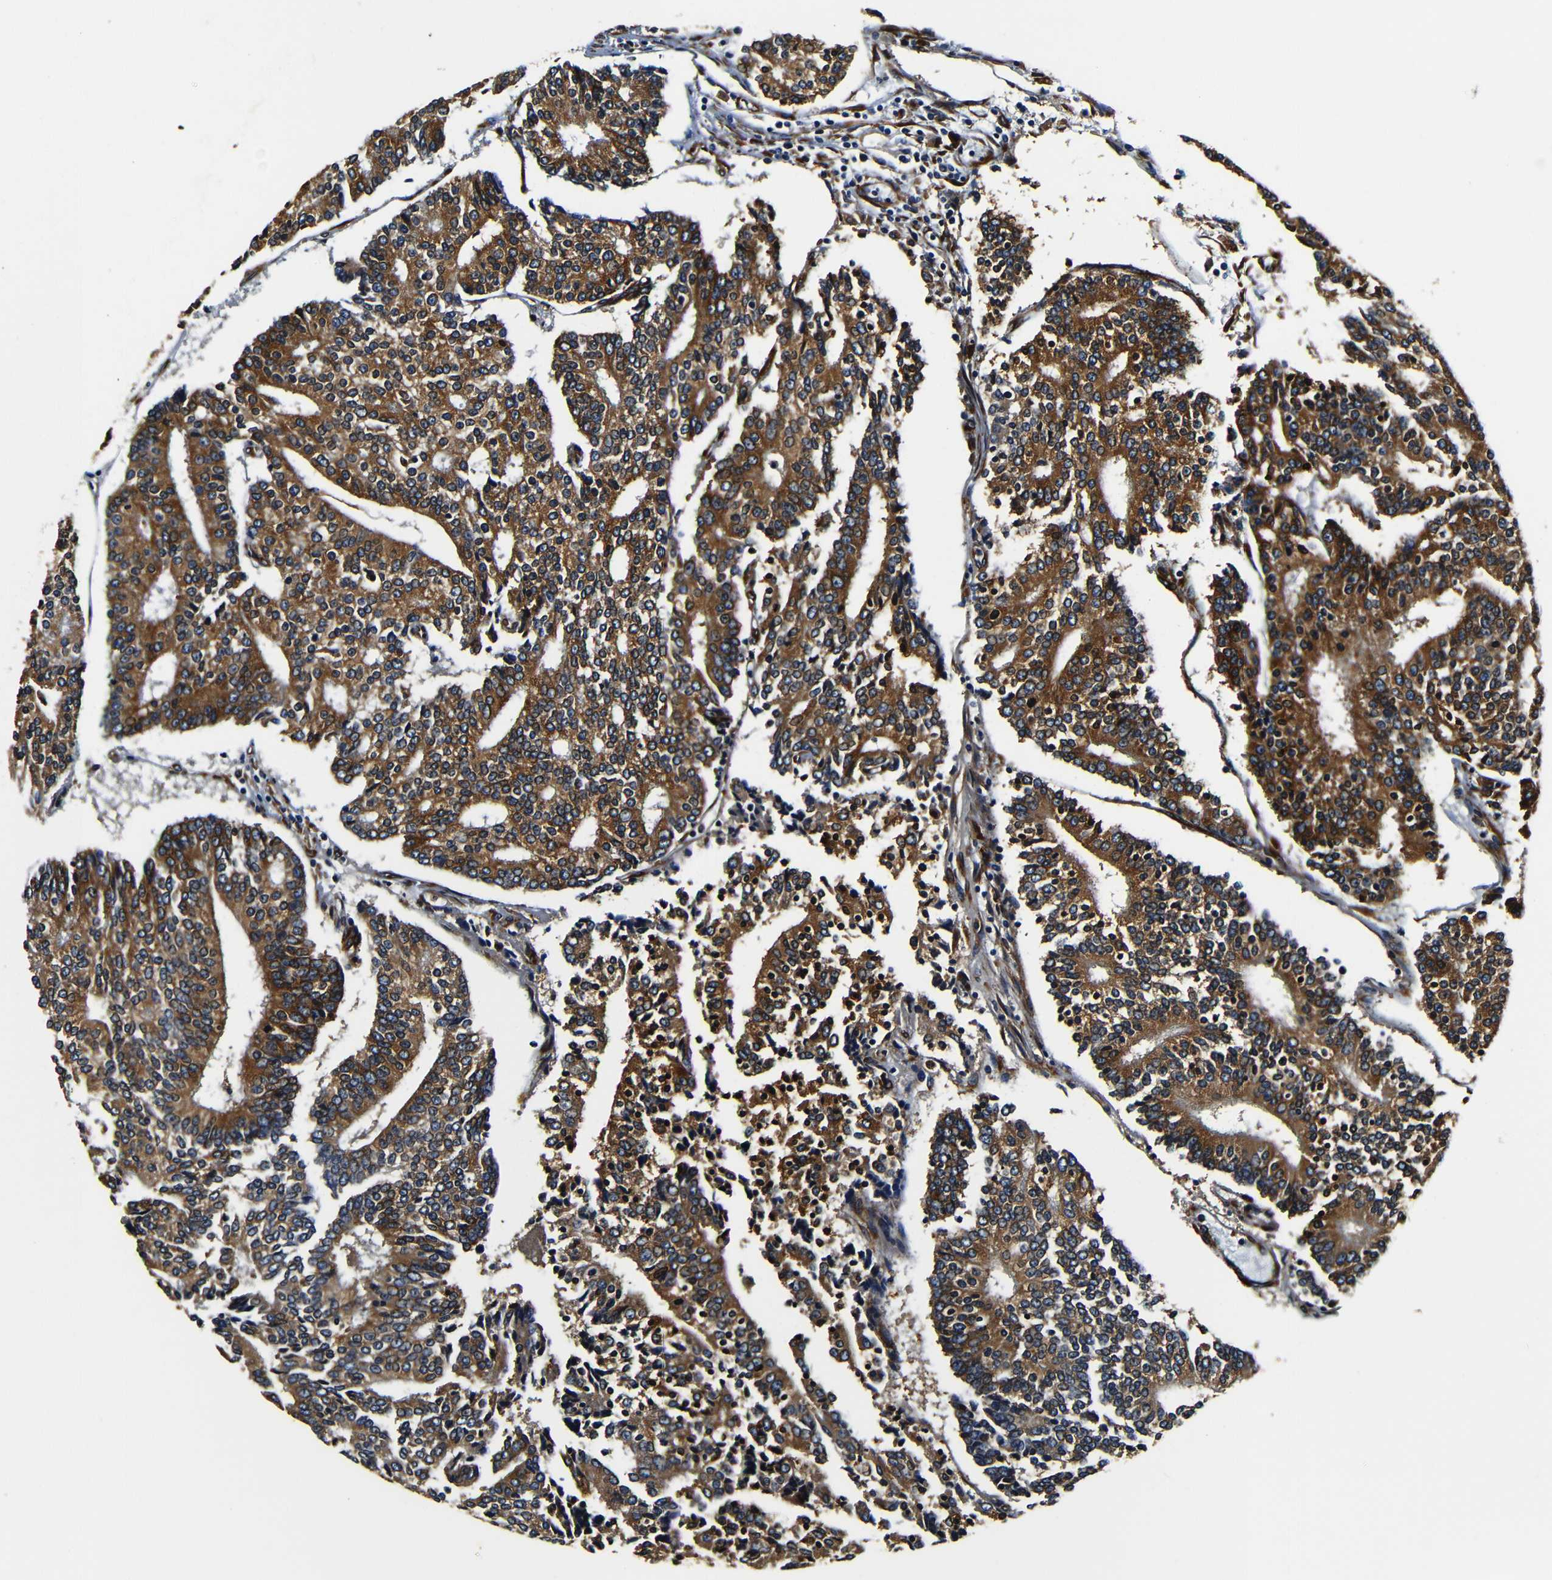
{"staining": {"intensity": "strong", "quantity": ">75%", "location": "cytoplasmic/membranous"}, "tissue": "prostate cancer", "cell_type": "Tumor cells", "image_type": "cancer", "snomed": [{"axis": "morphology", "description": "Normal tissue, NOS"}, {"axis": "morphology", "description": "Adenocarcinoma, High grade"}, {"axis": "topography", "description": "Prostate"}, {"axis": "topography", "description": "Seminal veicle"}], "caption": "Immunohistochemistry of high-grade adenocarcinoma (prostate) displays high levels of strong cytoplasmic/membranous expression in approximately >75% of tumor cells. (DAB = brown stain, brightfield microscopy at high magnification).", "gene": "RRBP1", "patient": {"sex": "male", "age": 55}}